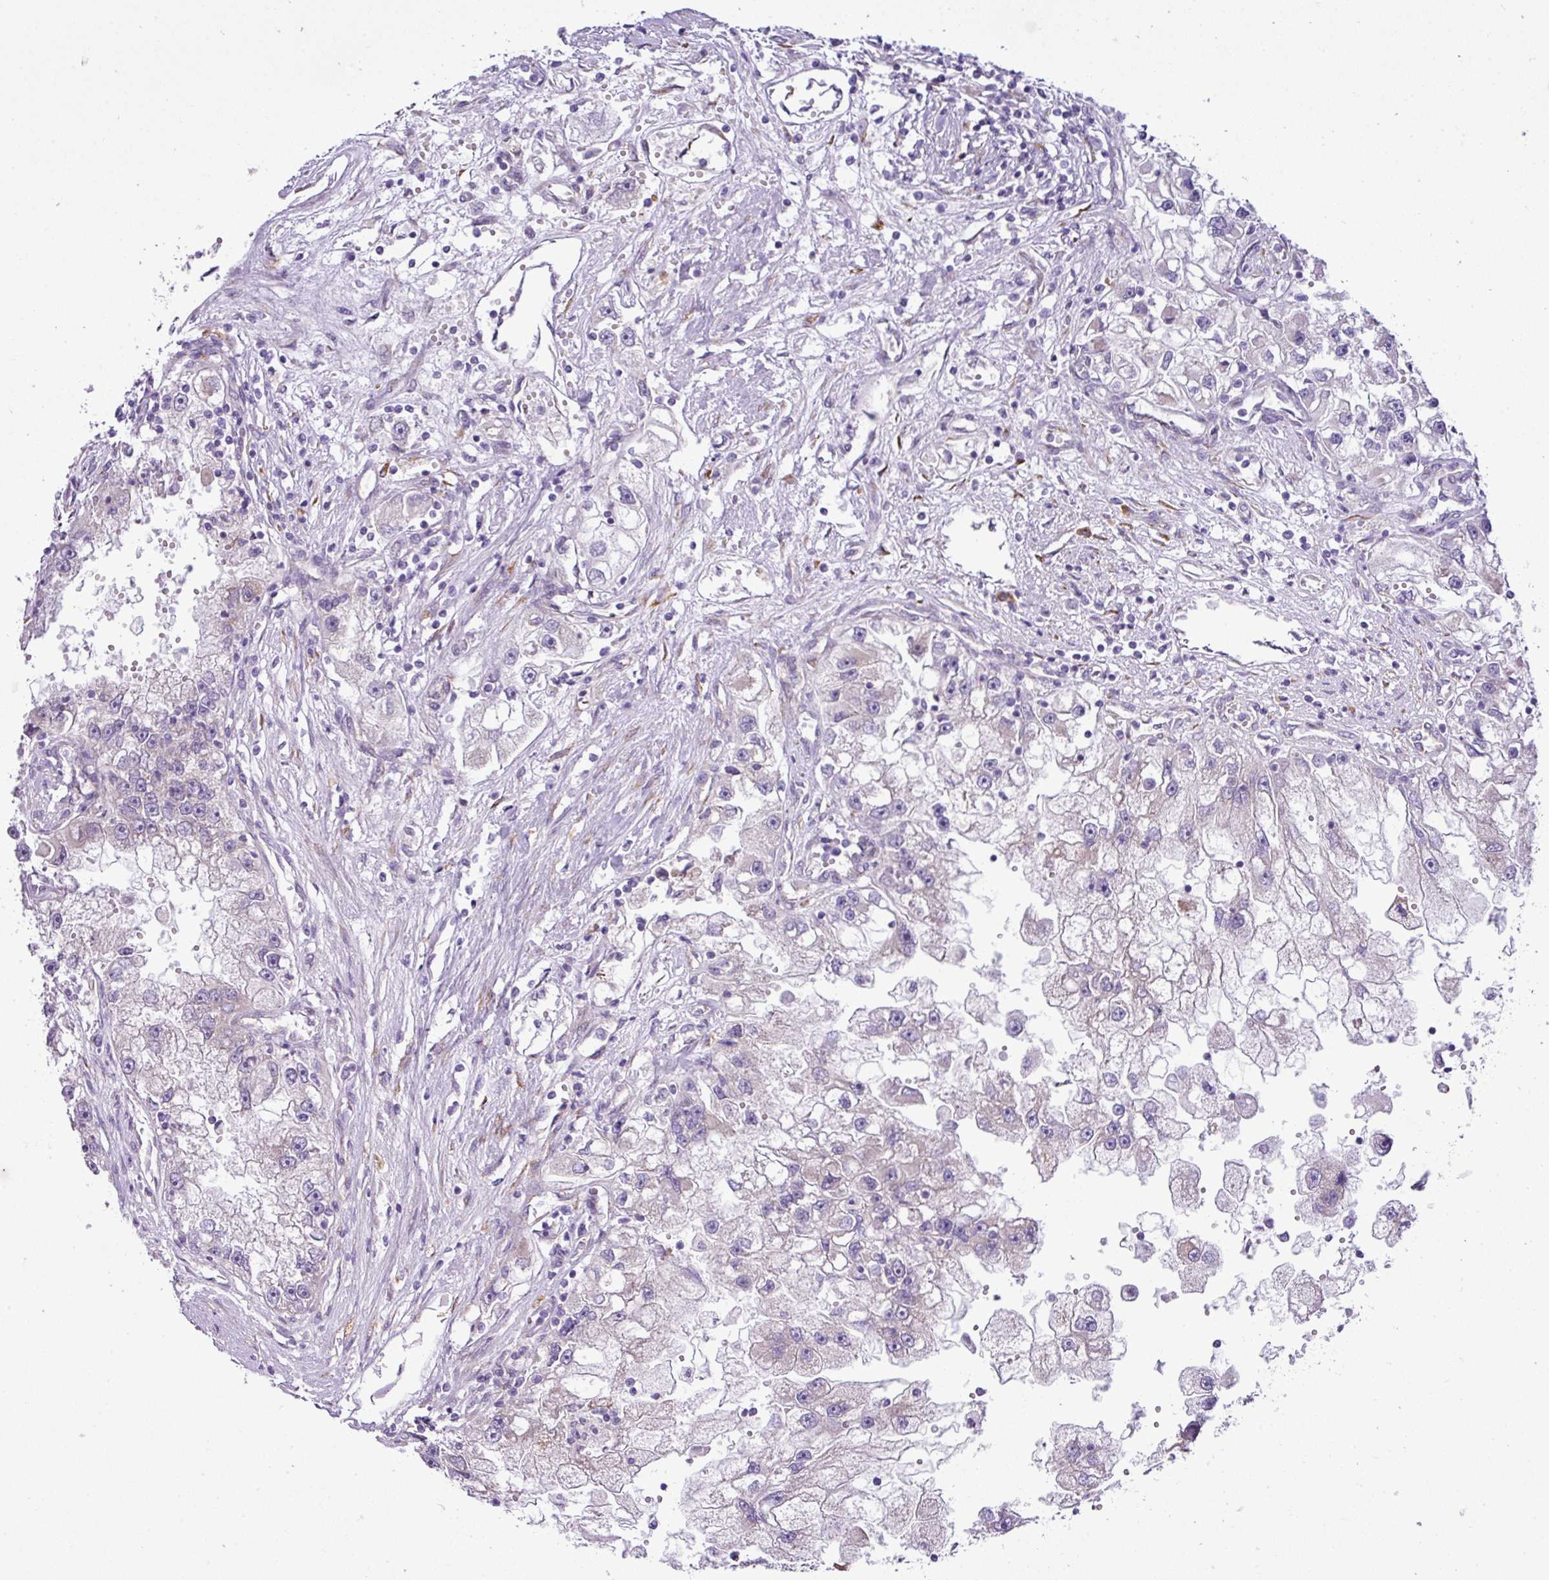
{"staining": {"intensity": "negative", "quantity": "none", "location": "none"}, "tissue": "renal cancer", "cell_type": "Tumor cells", "image_type": "cancer", "snomed": [{"axis": "morphology", "description": "Adenocarcinoma, NOS"}, {"axis": "topography", "description": "Kidney"}], "caption": "The immunohistochemistry (IHC) histopathology image has no significant expression in tumor cells of renal adenocarcinoma tissue.", "gene": "CFAP97", "patient": {"sex": "male", "age": 63}}